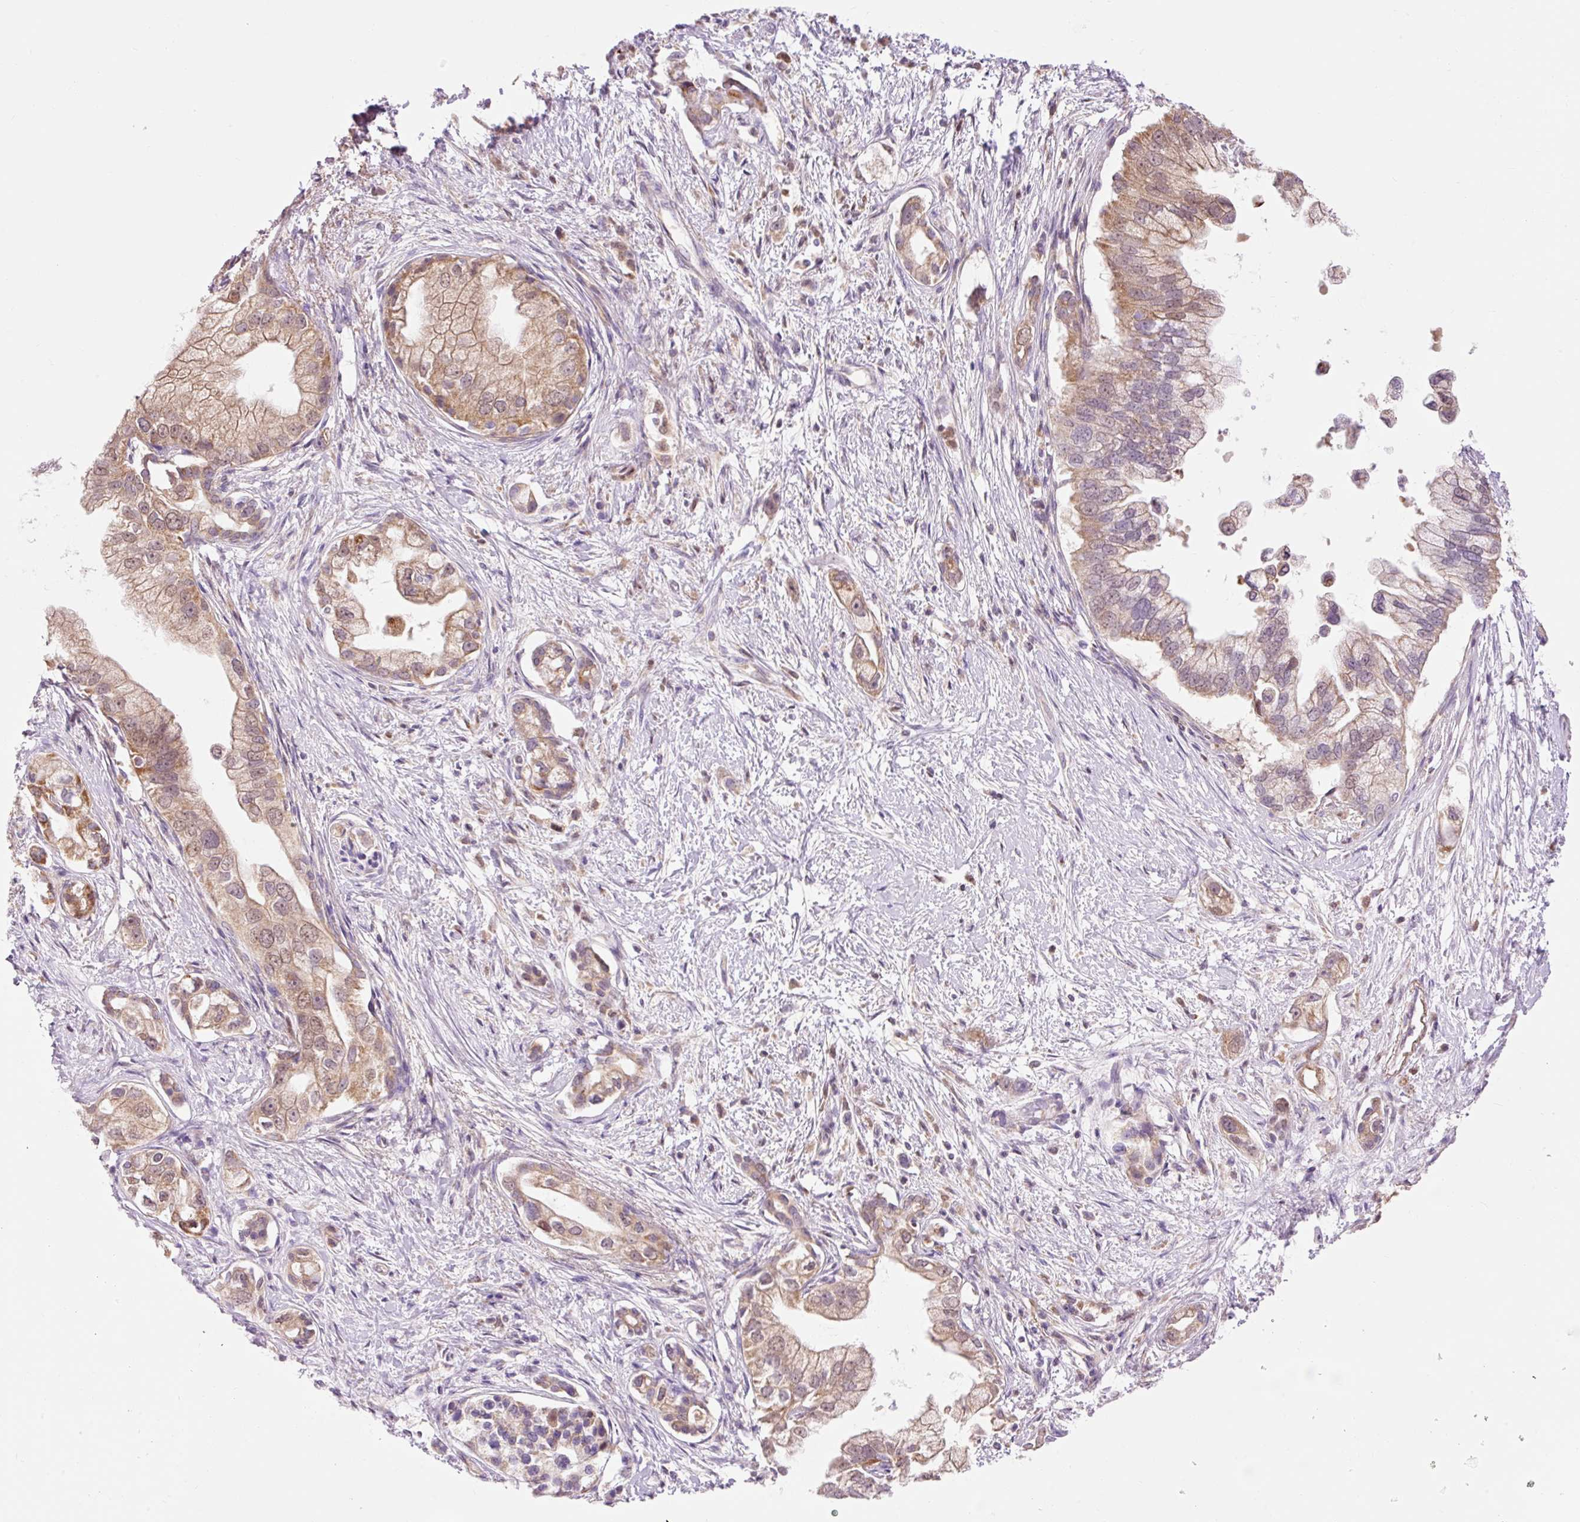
{"staining": {"intensity": "moderate", "quantity": ">75%", "location": "cytoplasmic/membranous"}, "tissue": "pancreatic cancer", "cell_type": "Tumor cells", "image_type": "cancer", "snomed": [{"axis": "morphology", "description": "Adenocarcinoma, NOS"}, {"axis": "topography", "description": "Pancreas"}], "caption": "Pancreatic cancer stained for a protein (brown) demonstrates moderate cytoplasmic/membranous positive staining in approximately >75% of tumor cells.", "gene": "IMMT", "patient": {"sex": "male", "age": 70}}